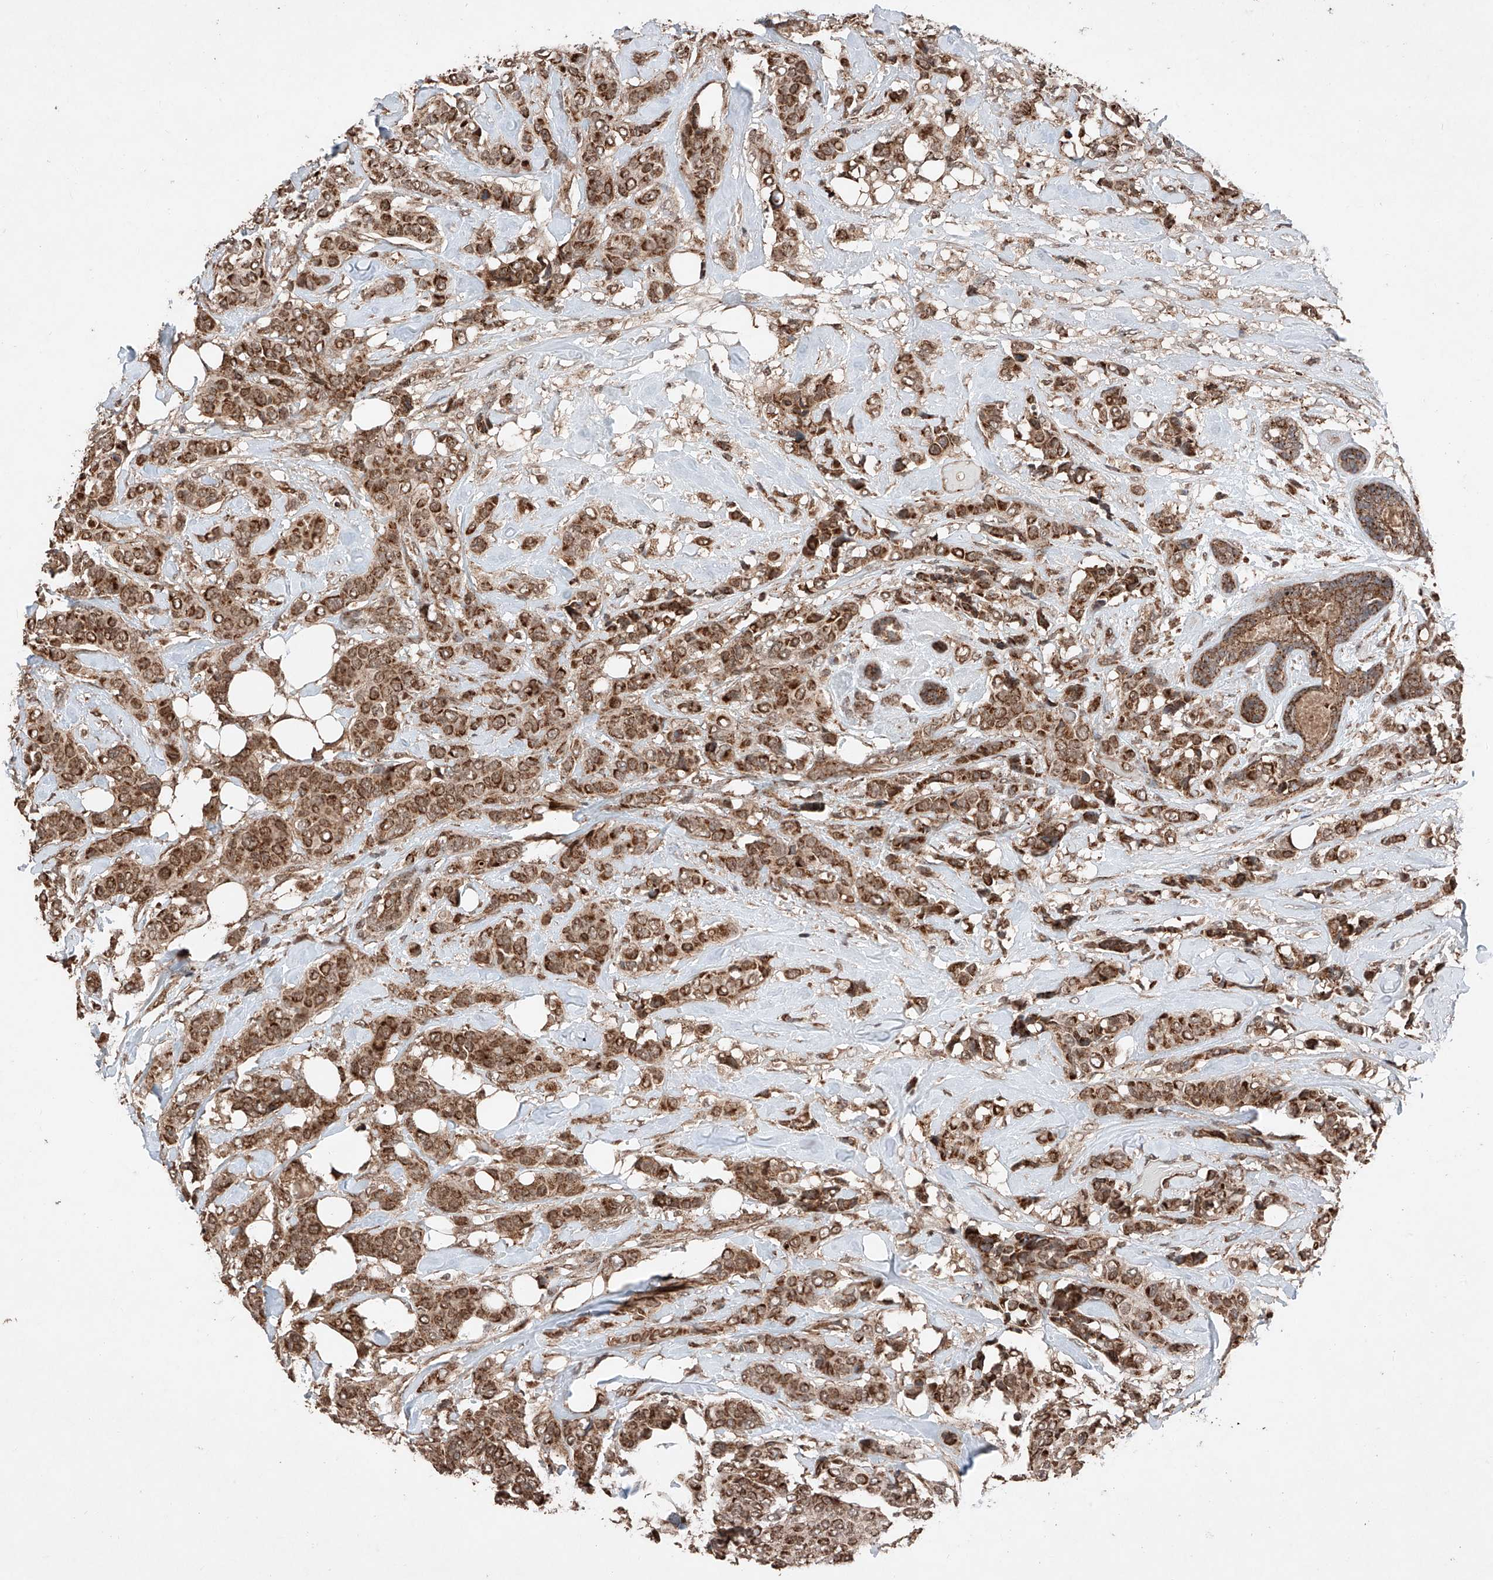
{"staining": {"intensity": "strong", "quantity": ">75%", "location": "cytoplasmic/membranous"}, "tissue": "breast cancer", "cell_type": "Tumor cells", "image_type": "cancer", "snomed": [{"axis": "morphology", "description": "Lobular carcinoma"}, {"axis": "topography", "description": "Breast"}], "caption": "The immunohistochemical stain highlights strong cytoplasmic/membranous staining in tumor cells of breast lobular carcinoma tissue.", "gene": "ZSCAN29", "patient": {"sex": "female", "age": 51}}